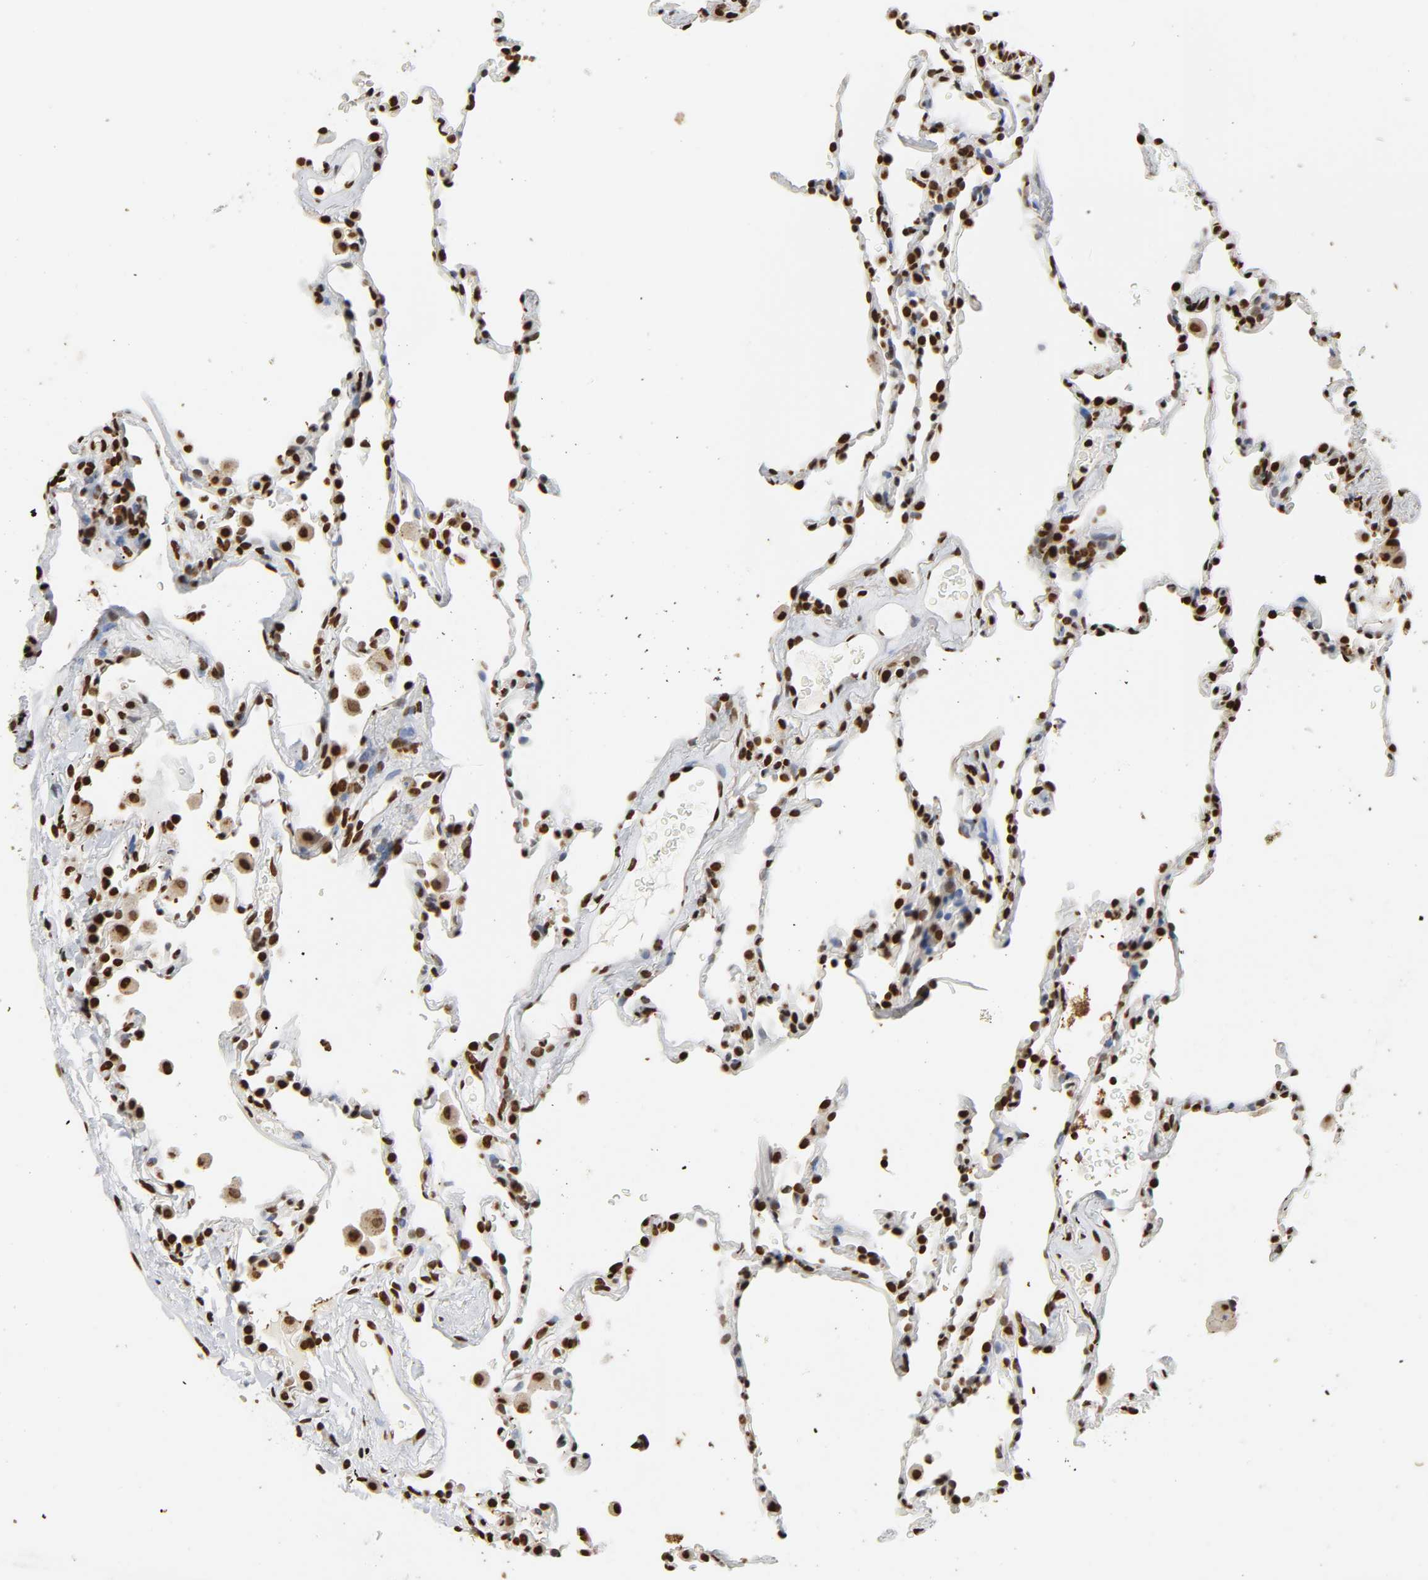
{"staining": {"intensity": "strong", "quantity": ">75%", "location": "nuclear"}, "tissue": "lung", "cell_type": "Alveolar cells", "image_type": "normal", "snomed": [{"axis": "morphology", "description": "Normal tissue, NOS"}, {"axis": "morphology", "description": "Soft tissue tumor metastatic"}, {"axis": "topography", "description": "Lung"}], "caption": "Normal lung shows strong nuclear positivity in approximately >75% of alveolar cells, visualized by immunohistochemistry.", "gene": "HNRNPC", "patient": {"sex": "male", "age": 59}}